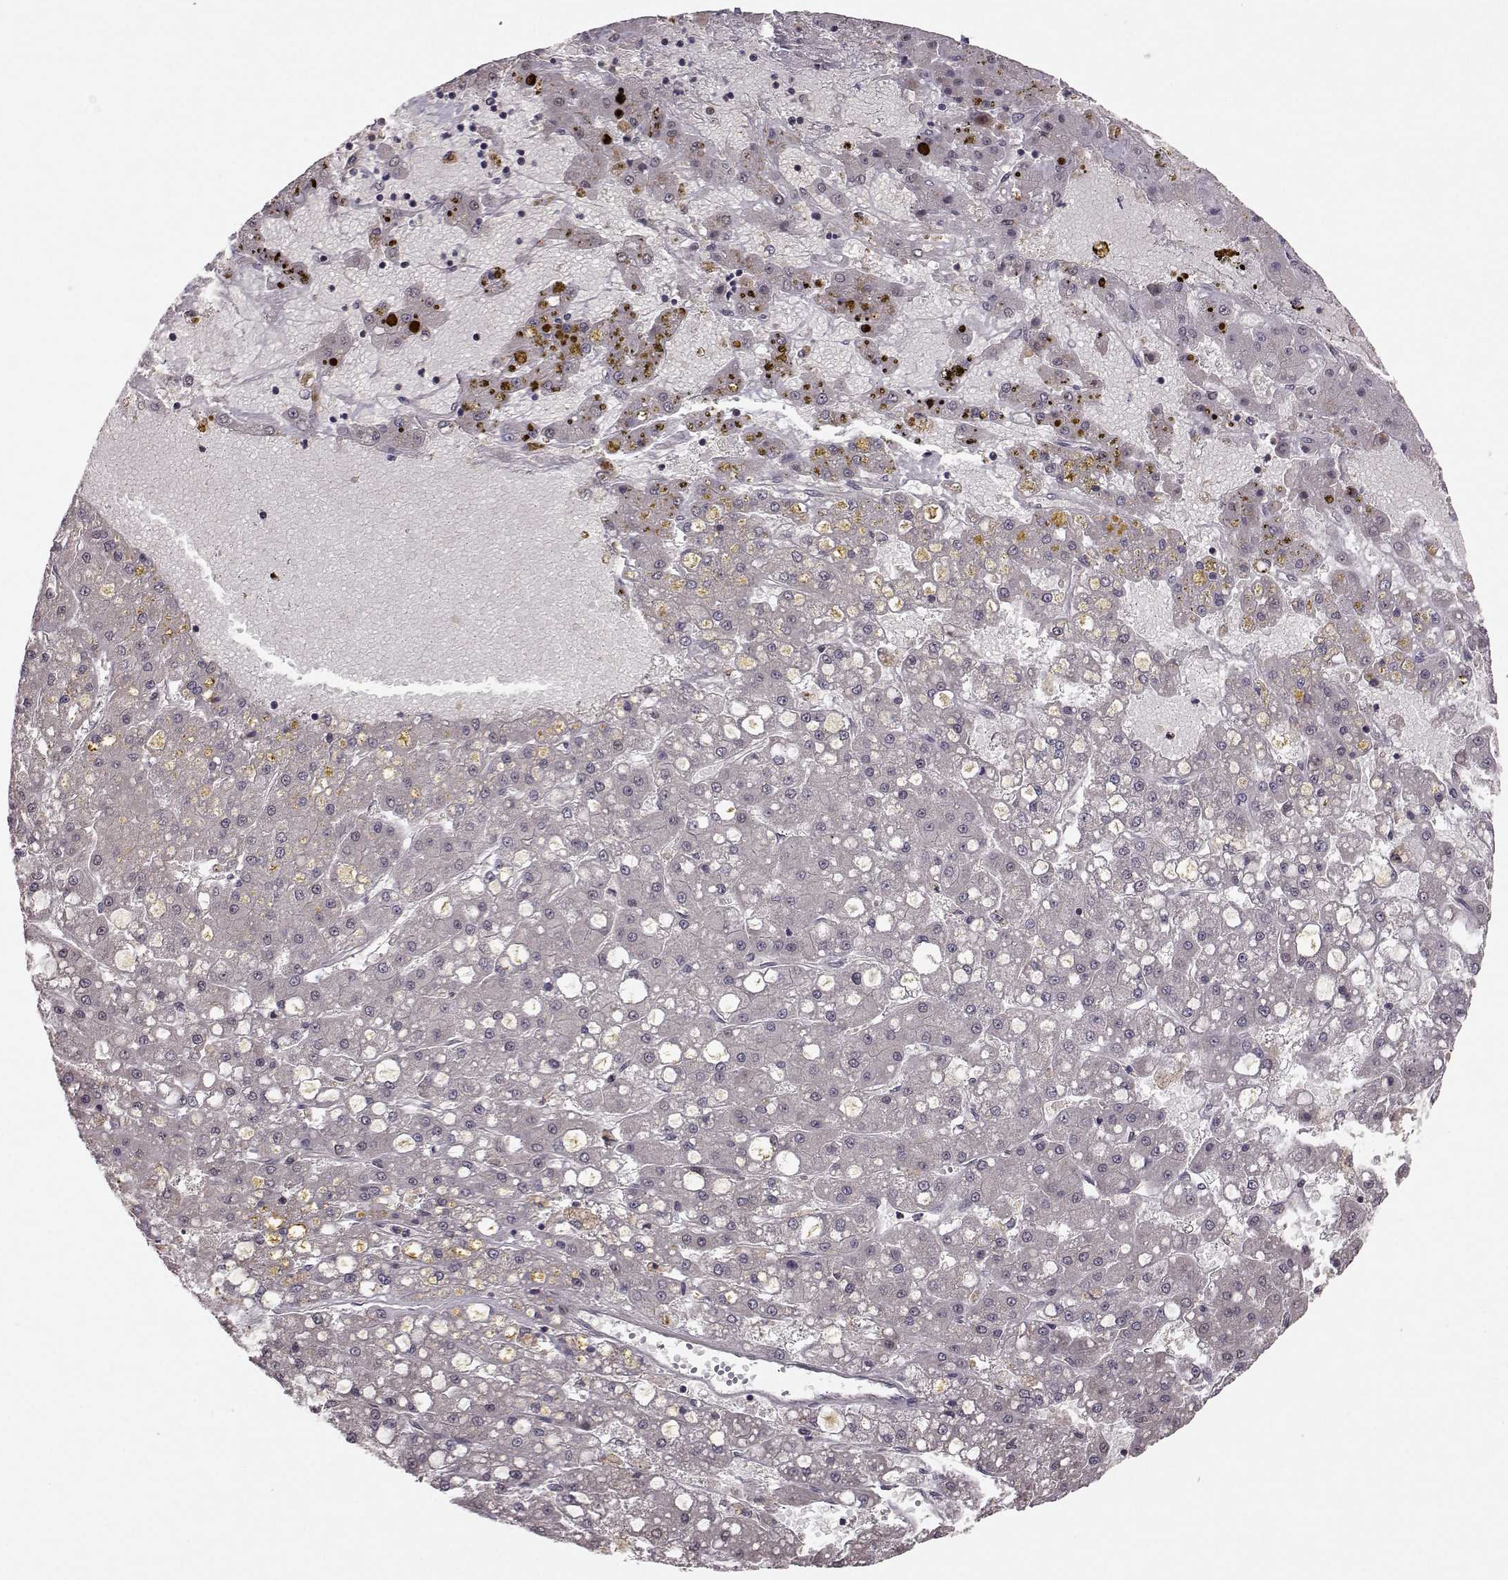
{"staining": {"intensity": "negative", "quantity": "none", "location": "none"}, "tissue": "liver cancer", "cell_type": "Tumor cells", "image_type": "cancer", "snomed": [{"axis": "morphology", "description": "Carcinoma, Hepatocellular, NOS"}, {"axis": "topography", "description": "Liver"}], "caption": "Immunohistochemistry (IHC) image of neoplastic tissue: liver cancer (hepatocellular carcinoma) stained with DAB demonstrates no significant protein positivity in tumor cells.", "gene": "PLEKHG3", "patient": {"sex": "male", "age": 67}}